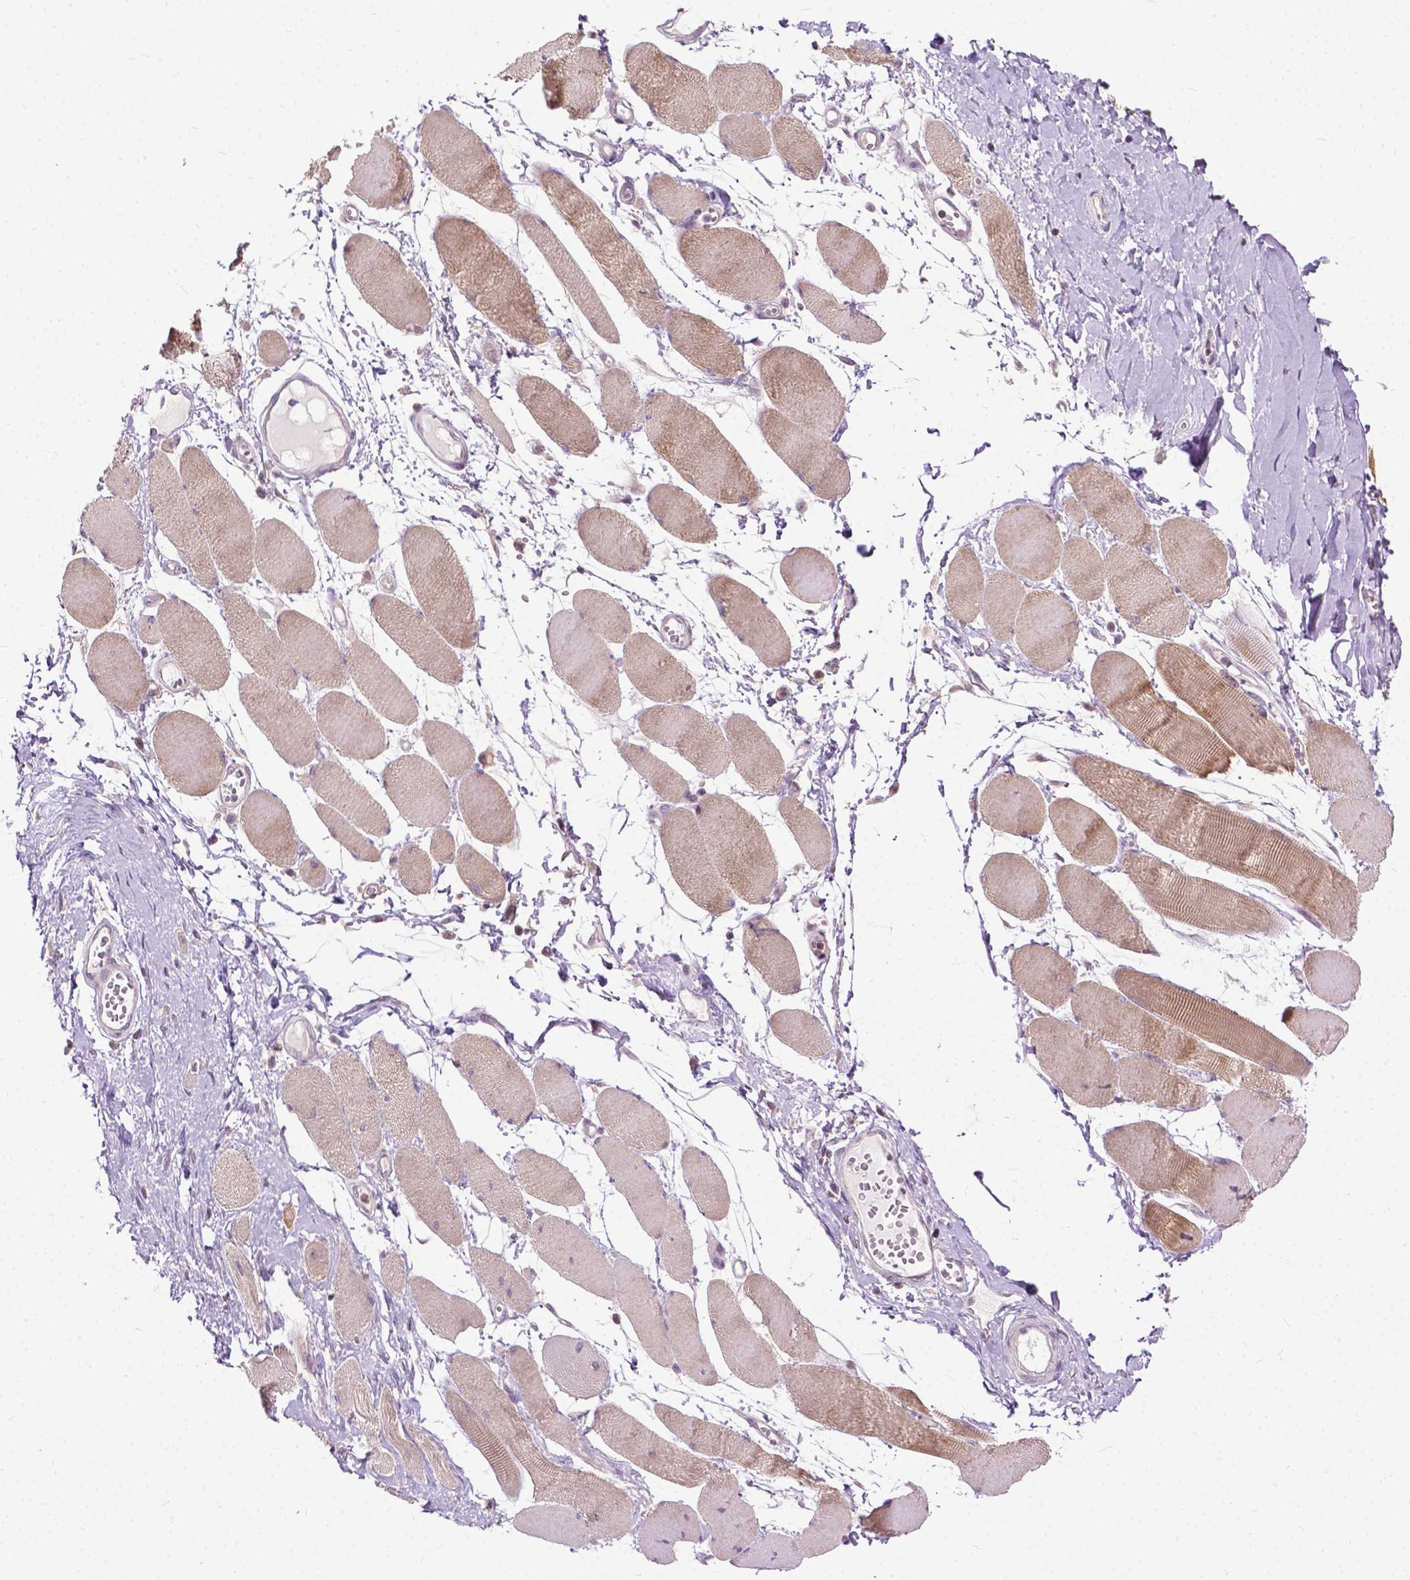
{"staining": {"intensity": "moderate", "quantity": "25%-75%", "location": "cytoplasmic/membranous"}, "tissue": "skeletal muscle", "cell_type": "Myocytes", "image_type": "normal", "snomed": [{"axis": "morphology", "description": "Normal tissue, NOS"}, {"axis": "topography", "description": "Skeletal muscle"}], "caption": "IHC micrograph of benign human skeletal muscle stained for a protein (brown), which demonstrates medium levels of moderate cytoplasmic/membranous positivity in about 25%-75% of myocytes.", "gene": "TTC9B", "patient": {"sex": "female", "age": 75}}